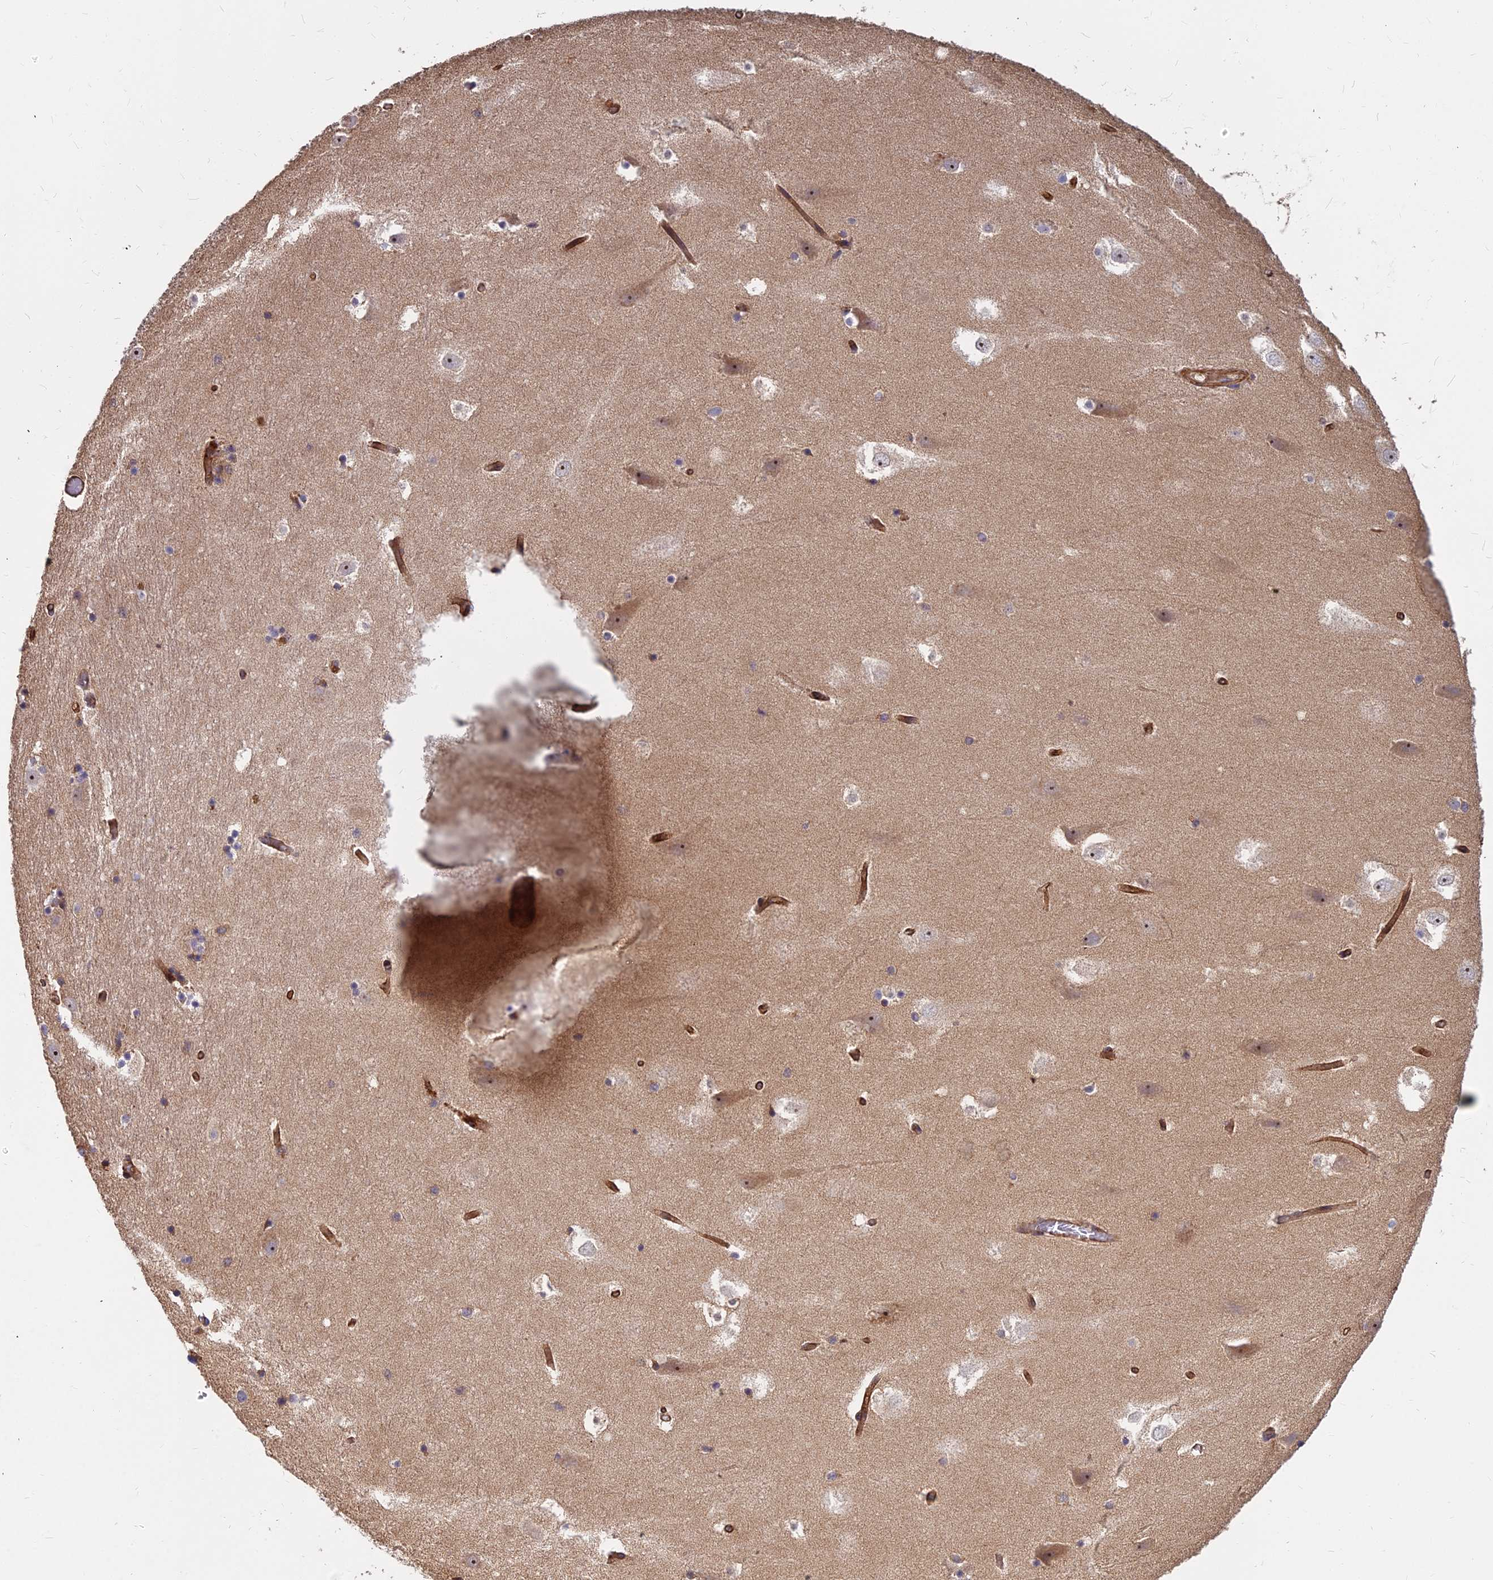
{"staining": {"intensity": "moderate", "quantity": "<25%", "location": "cytoplasmic/membranous"}, "tissue": "hippocampus", "cell_type": "Glial cells", "image_type": "normal", "snomed": [{"axis": "morphology", "description": "Normal tissue, NOS"}, {"axis": "topography", "description": "Hippocampus"}], "caption": "Unremarkable hippocampus was stained to show a protein in brown. There is low levels of moderate cytoplasmic/membranous staining in approximately <25% of glial cells.", "gene": "TCEA3", "patient": {"sex": "female", "age": 52}}